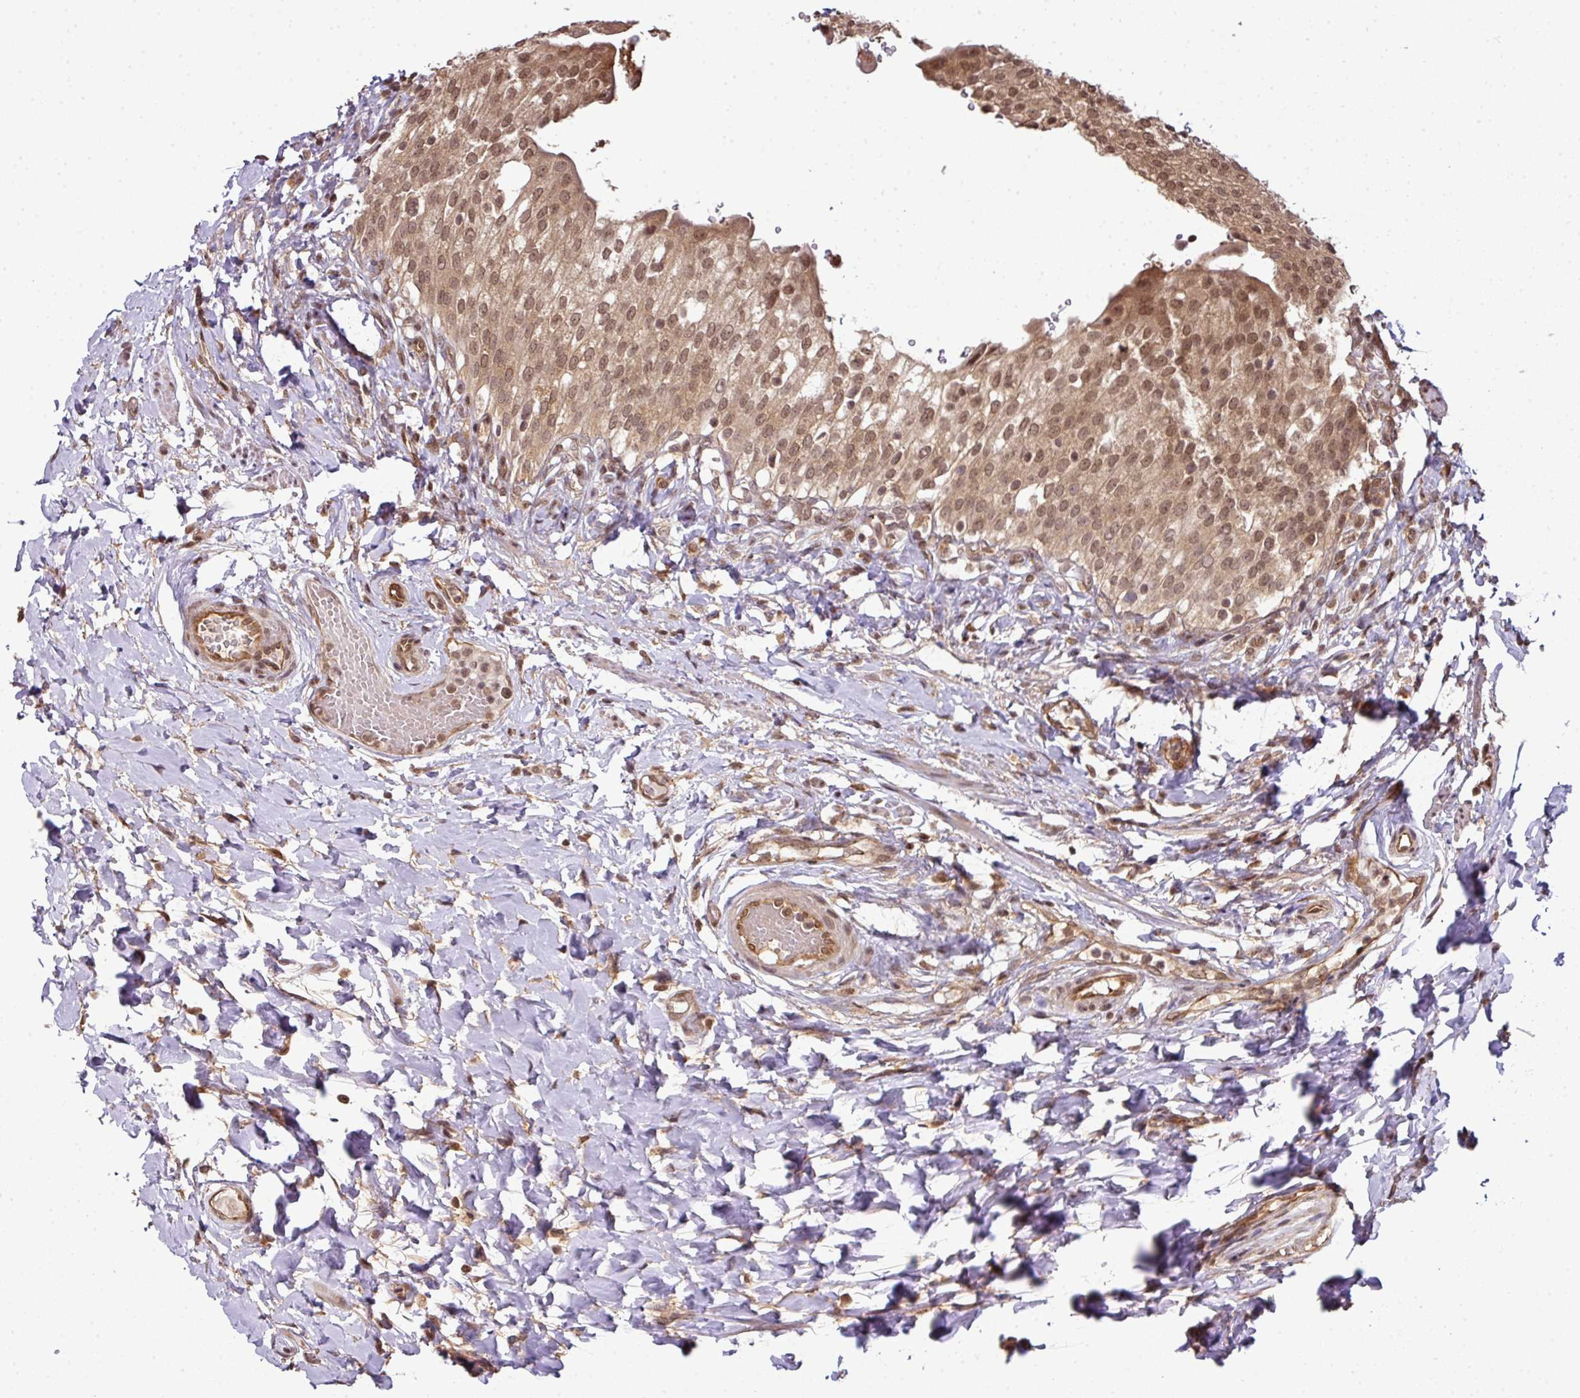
{"staining": {"intensity": "moderate", "quantity": ">75%", "location": "cytoplasmic/membranous,nuclear"}, "tissue": "urinary bladder", "cell_type": "Urothelial cells", "image_type": "normal", "snomed": [{"axis": "morphology", "description": "Normal tissue, NOS"}, {"axis": "morphology", "description": "Inflammation, NOS"}, {"axis": "topography", "description": "Urinary bladder"}], "caption": "About >75% of urothelial cells in normal urinary bladder show moderate cytoplasmic/membranous,nuclear protein positivity as visualized by brown immunohistochemical staining.", "gene": "ANKRD18A", "patient": {"sex": "male", "age": 64}}